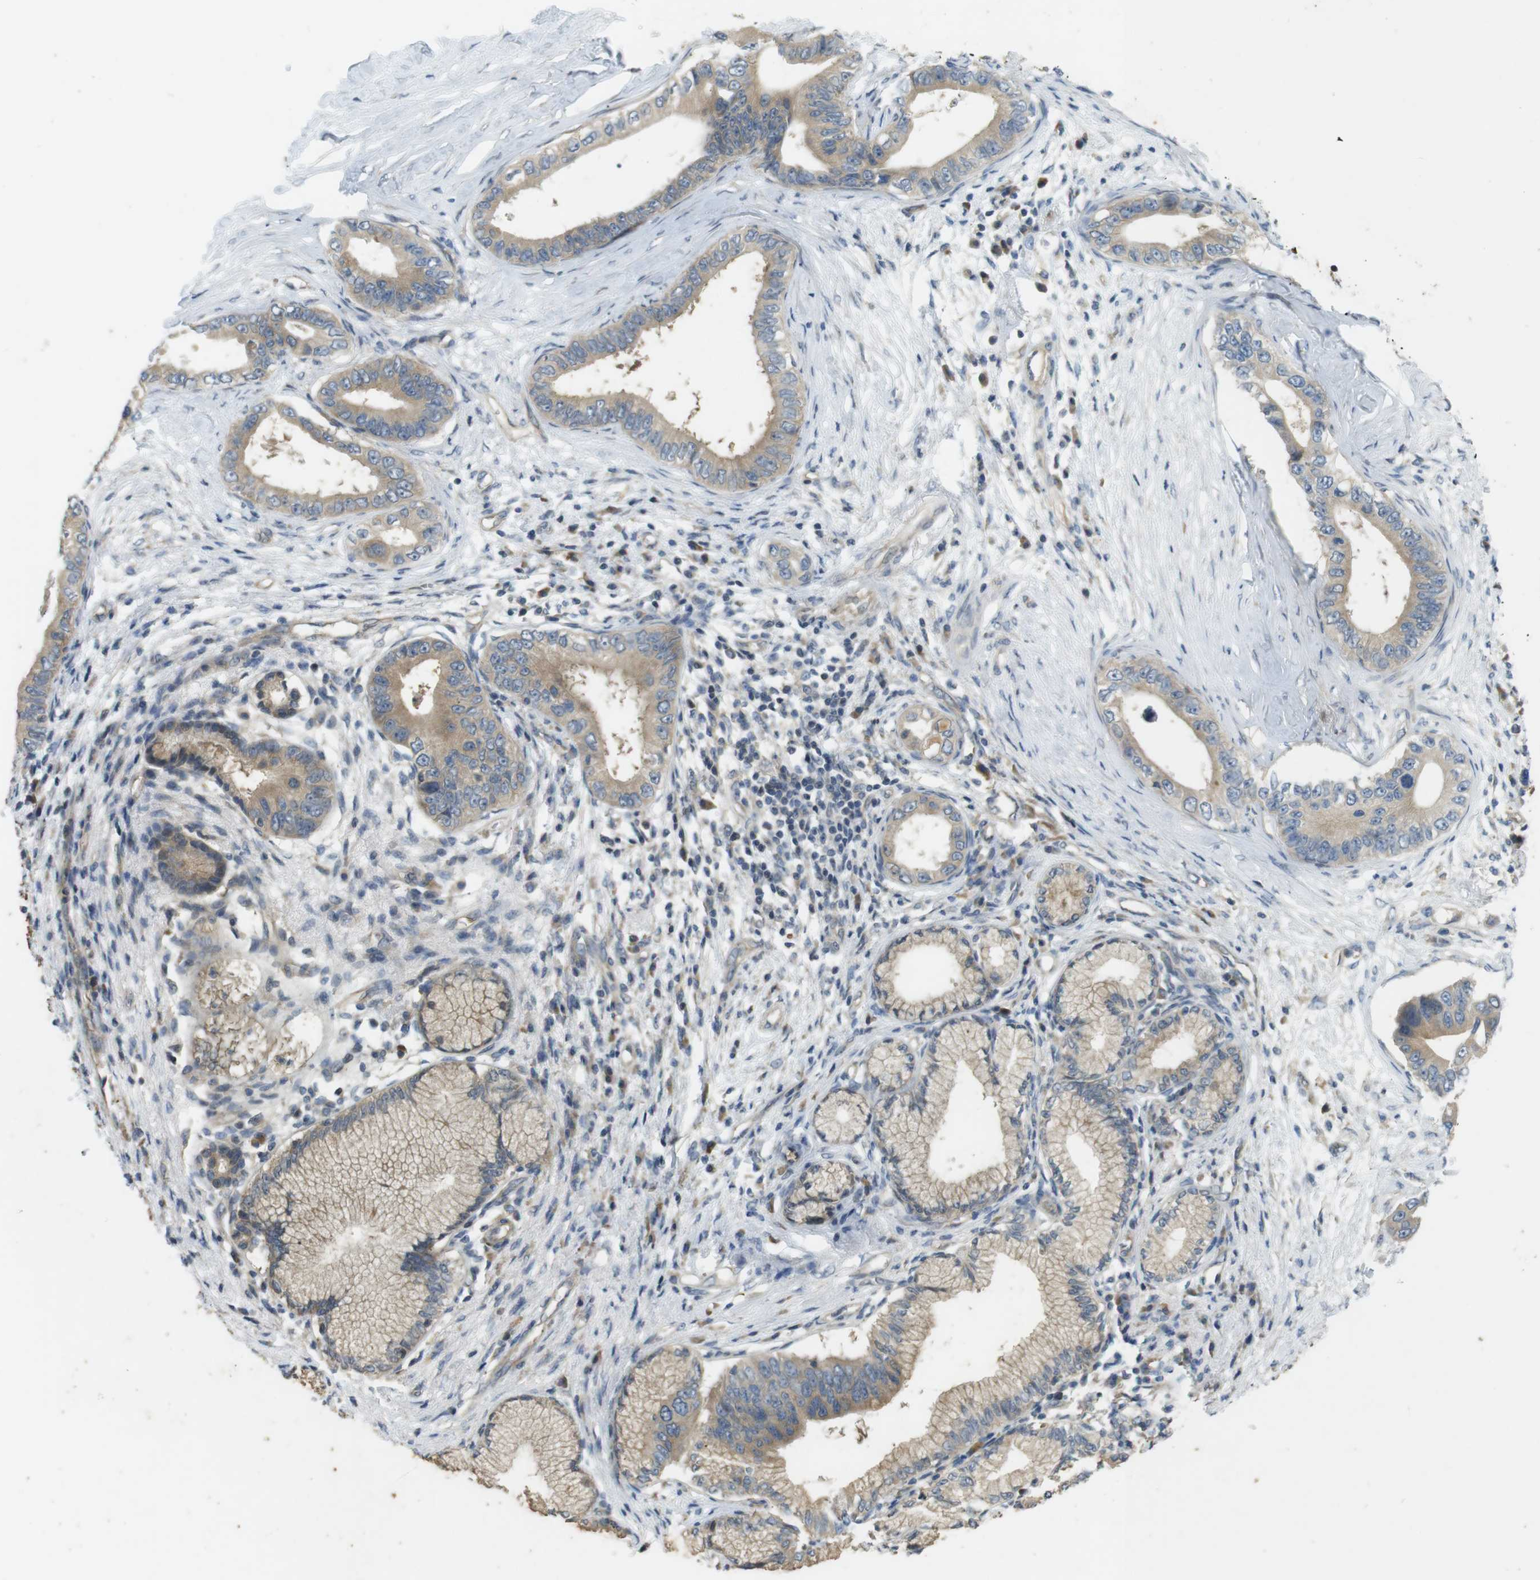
{"staining": {"intensity": "weak", "quantity": ">75%", "location": "cytoplasmic/membranous"}, "tissue": "pancreatic cancer", "cell_type": "Tumor cells", "image_type": "cancer", "snomed": [{"axis": "morphology", "description": "Adenocarcinoma, NOS"}, {"axis": "topography", "description": "Pancreas"}], "caption": "About >75% of tumor cells in pancreatic adenocarcinoma demonstrate weak cytoplasmic/membranous protein positivity as visualized by brown immunohistochemical staining.", "gene": "CLTC", "patient": {"sex": "male", "age": 77}}